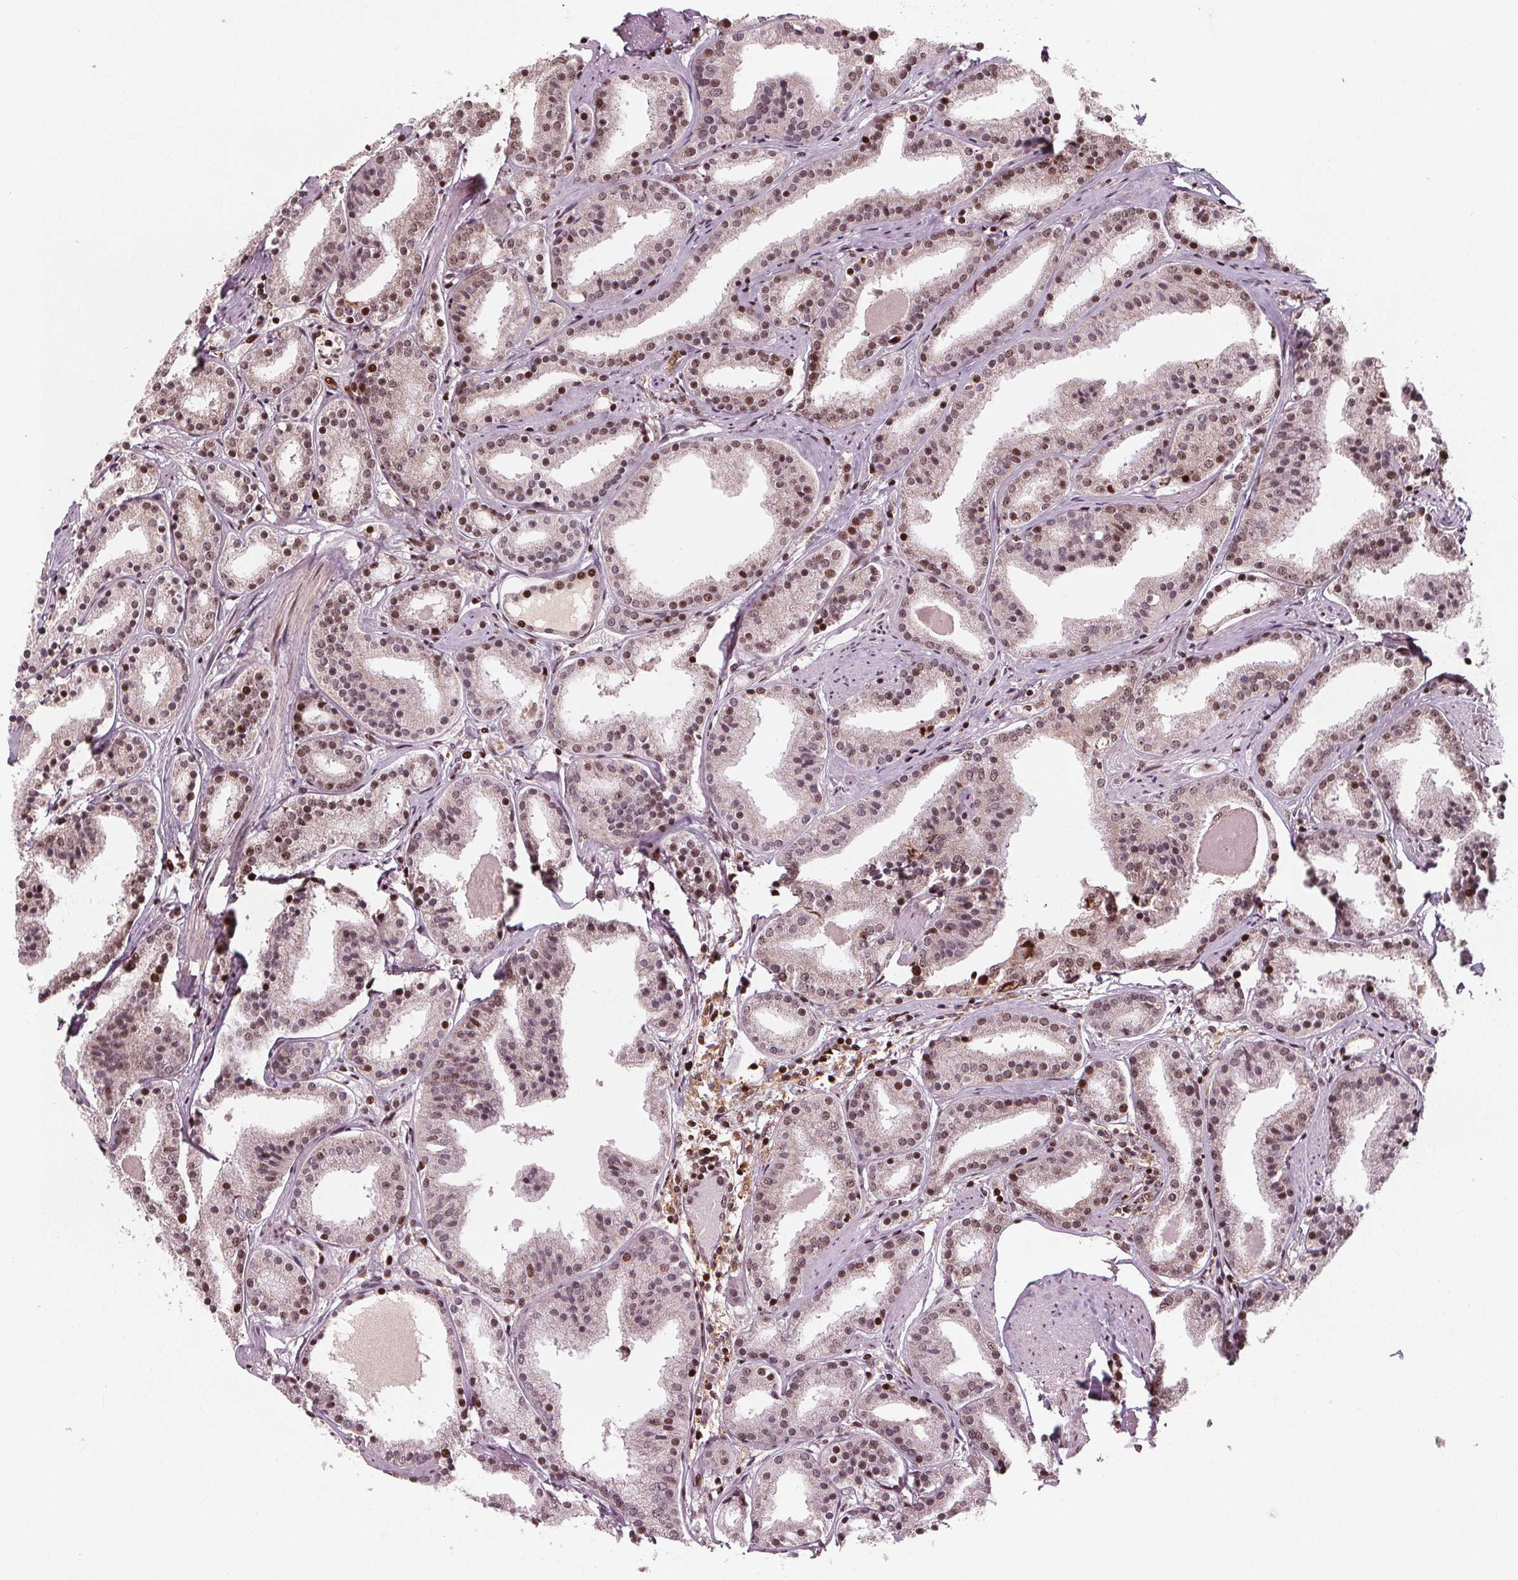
{"staining": {"intensity": "moderate", "quantity": "25%-75%", "location": "nuclear"}, "tissue": "prostate cancer", "cell_type": "Tumor cells", "image_type": "cancer", "snomed": [{"axis": "morphology", "description": "Adenocarcinoma, High grade"}, {"axis": "topography", "description": "Prostate"}], "caption": "Protein staining of prostate adenocarcinoma (high-grade) tissue demonstrates moderate nuclear expression in approximately 25%-75% of tumor cells. (Brightfield microscopy of DAB IHC at high magnification).", "gene": "SNRNP35", "patient": {"sex": "male", "age": 63}}